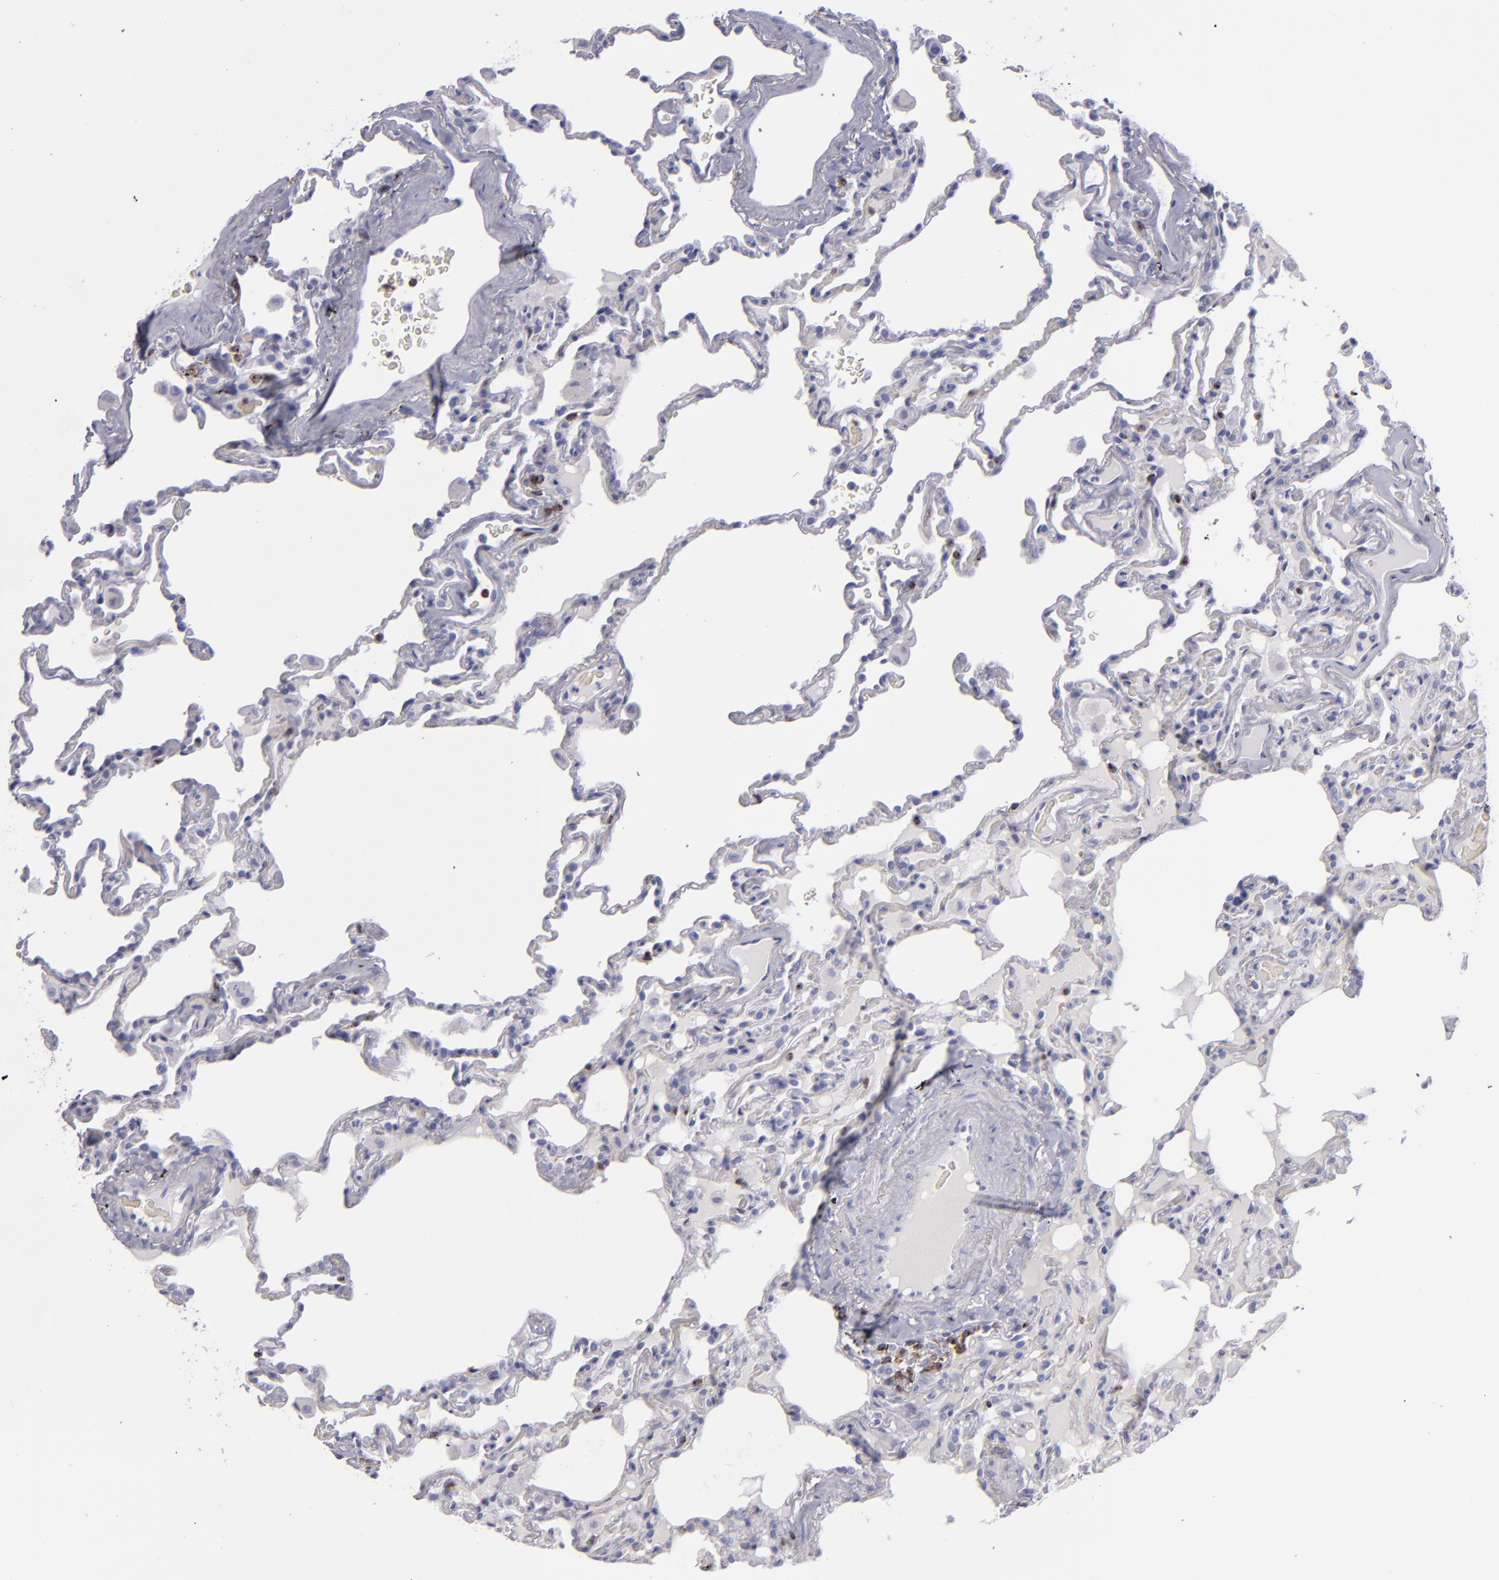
{"staining": {"intensity": "negative", "quantity": "none", "location": "none"}, "tissue": "lung", "cell_type": "Alveolar cells", "image_type": "normal", "snomed": [{"axis": "morphology", "description": "Normal tissue, NOS"}, {"axis": "topography", "description": "Lung"}], "caption": "A histopathology image of human lung is negative for staining in alveolar cells. (Brightfield microscopy of DAB (3,3'-diaminobenzidine) immunohistochemistry at high magnification).", "gene": "CD2", "patient": {"sex": "male", "age": 59}}